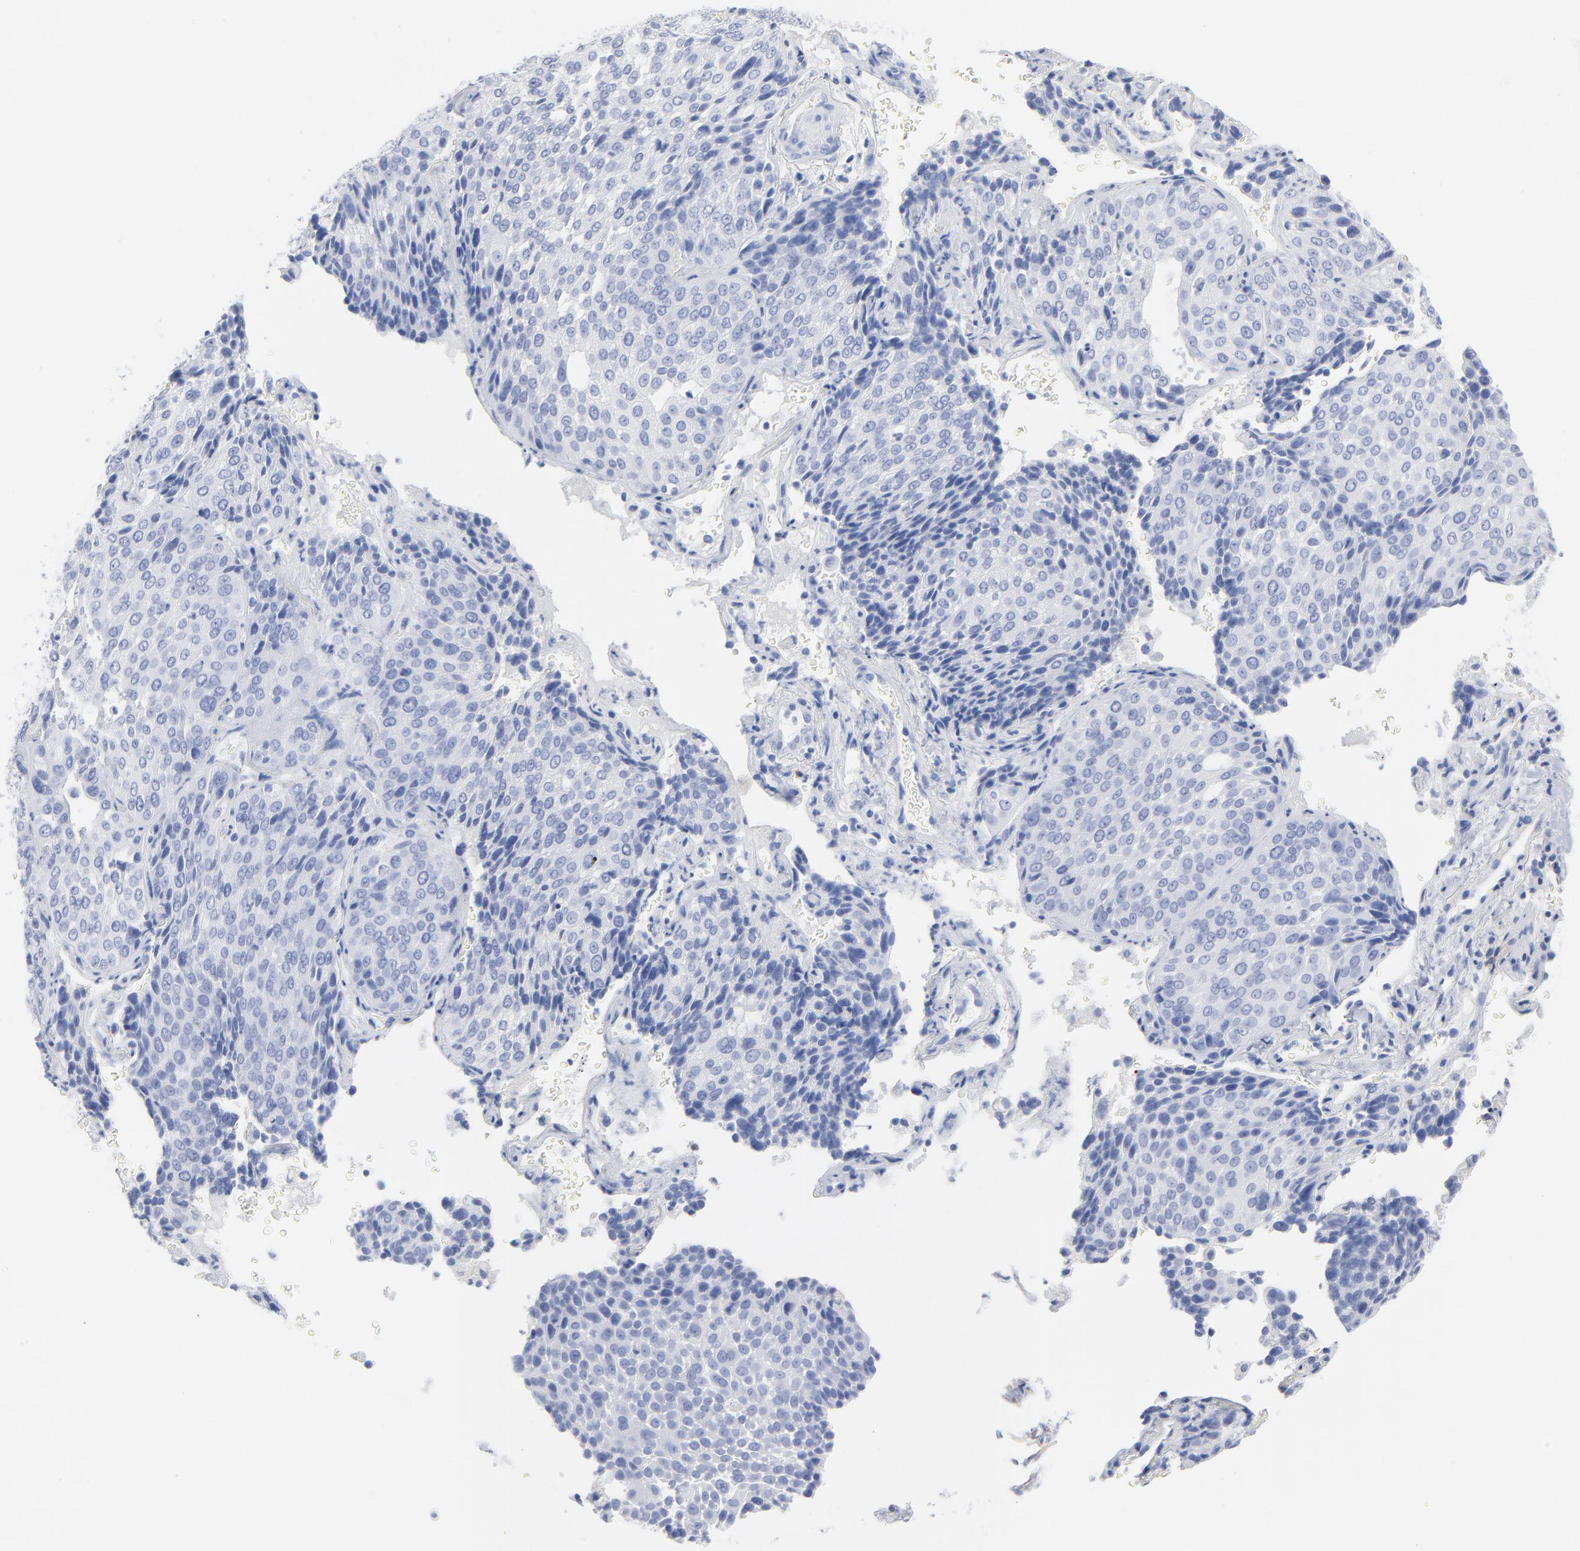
{"staining": {"intensity": "negative", "quantity": "none", "location": "none"}, "tissue": "lung cancer", "cell_type": "Tumor cells", "image_type": "cancer", "snomed": [{"axis": "morphology", "description": "Squamous cell carcinoma, NOS"}, {"axis": "topography", "description": "Lung"}], "caption": "Tumor cells show no significant protein staining in lung cancer.", "gene": "AGTR1", "patient": {"sex": "male", "age": 54}}